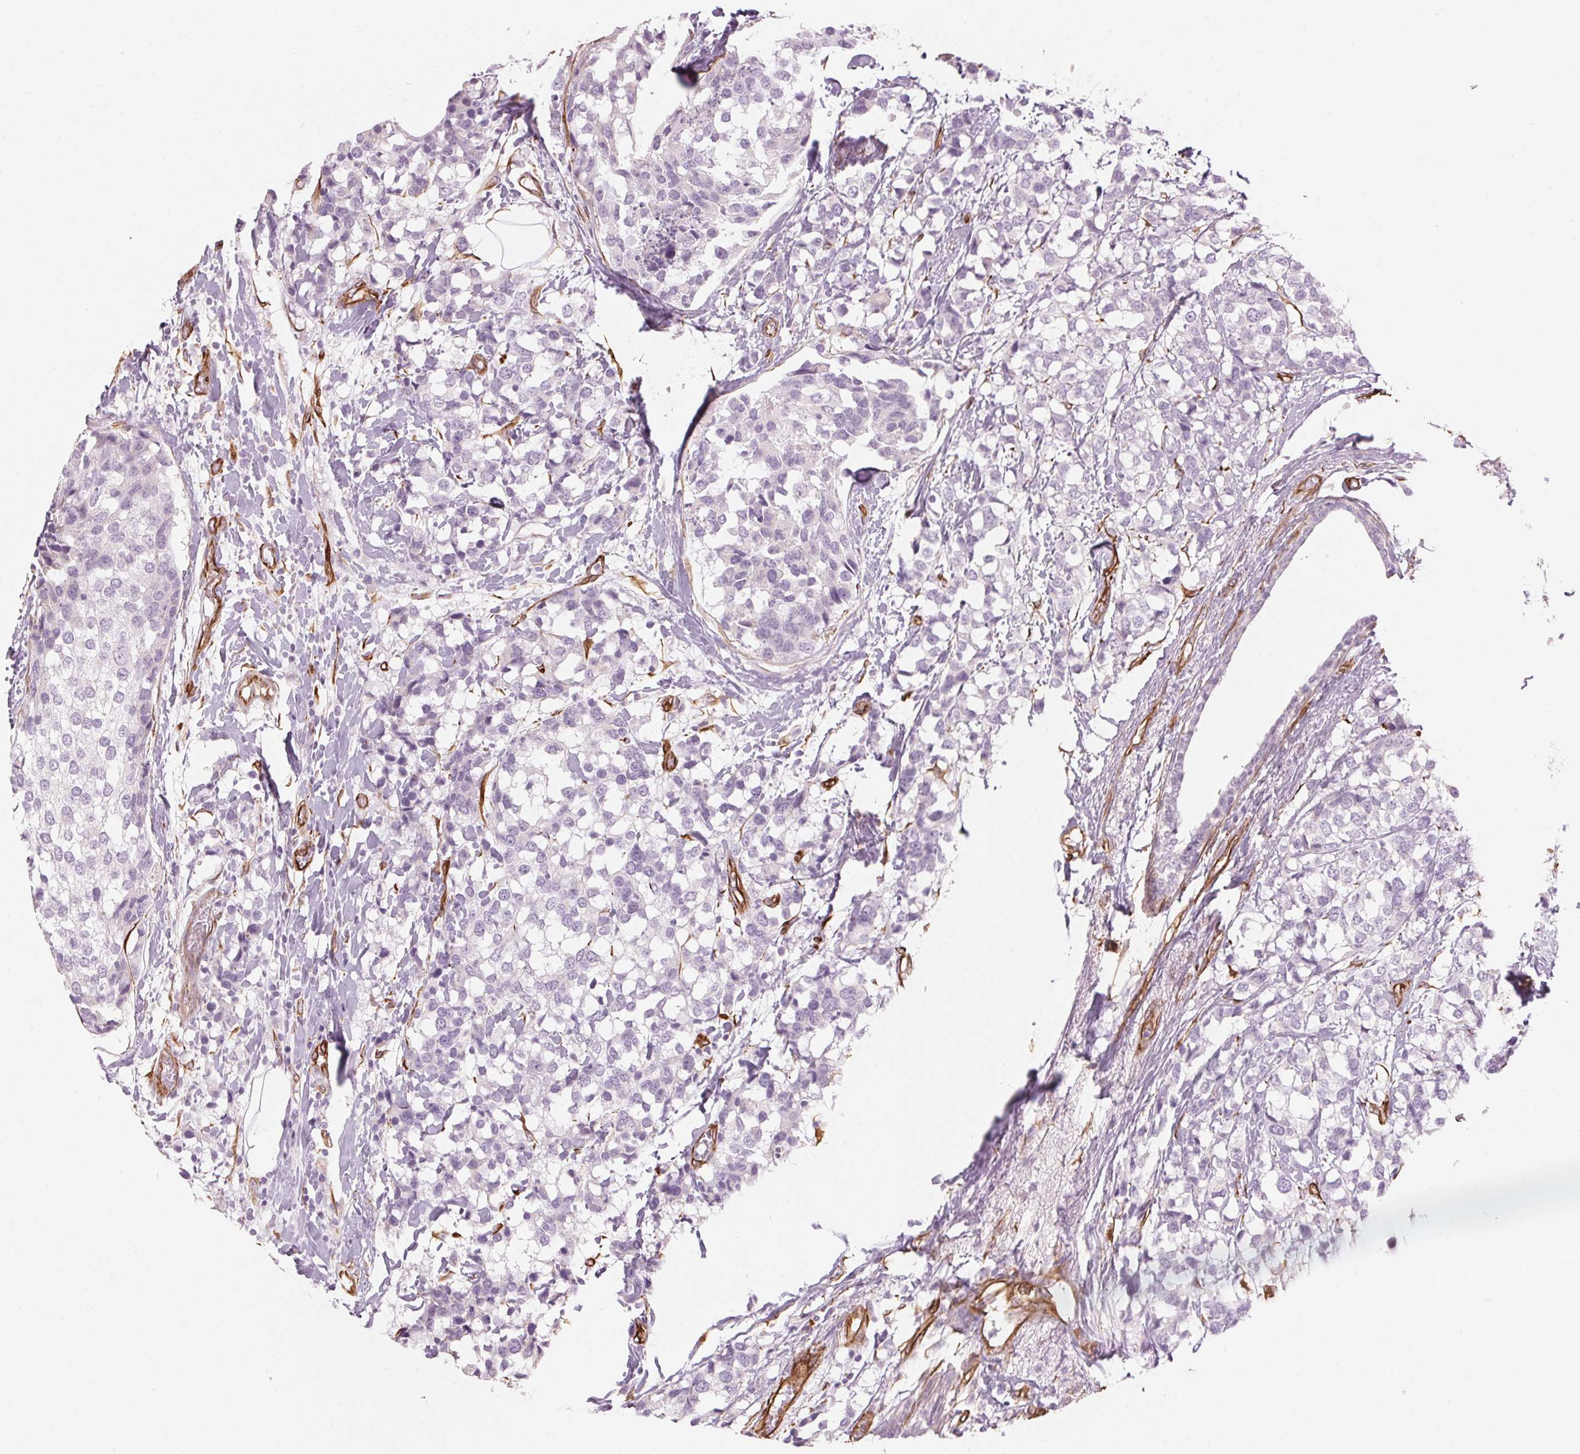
{"staining": {"intensity": "negative", "quantity": "none", "location": "none"}, "tissue": "breast cancer", "cell_type": "Tumor cells", "image_type": "cancer", "snomed": [{"axis": "morphology", "description": "Lobular carcinoma"}, {"axis": "topography", "description": "Breast"}], "caption": "This is a image of immunohistochemistry (IHC) staining of breast cancer (lobular carcinoma), which shows no staining in tumor cells.", "gene": "CLPS", "patient": {"sex": "female", "age": 59}}